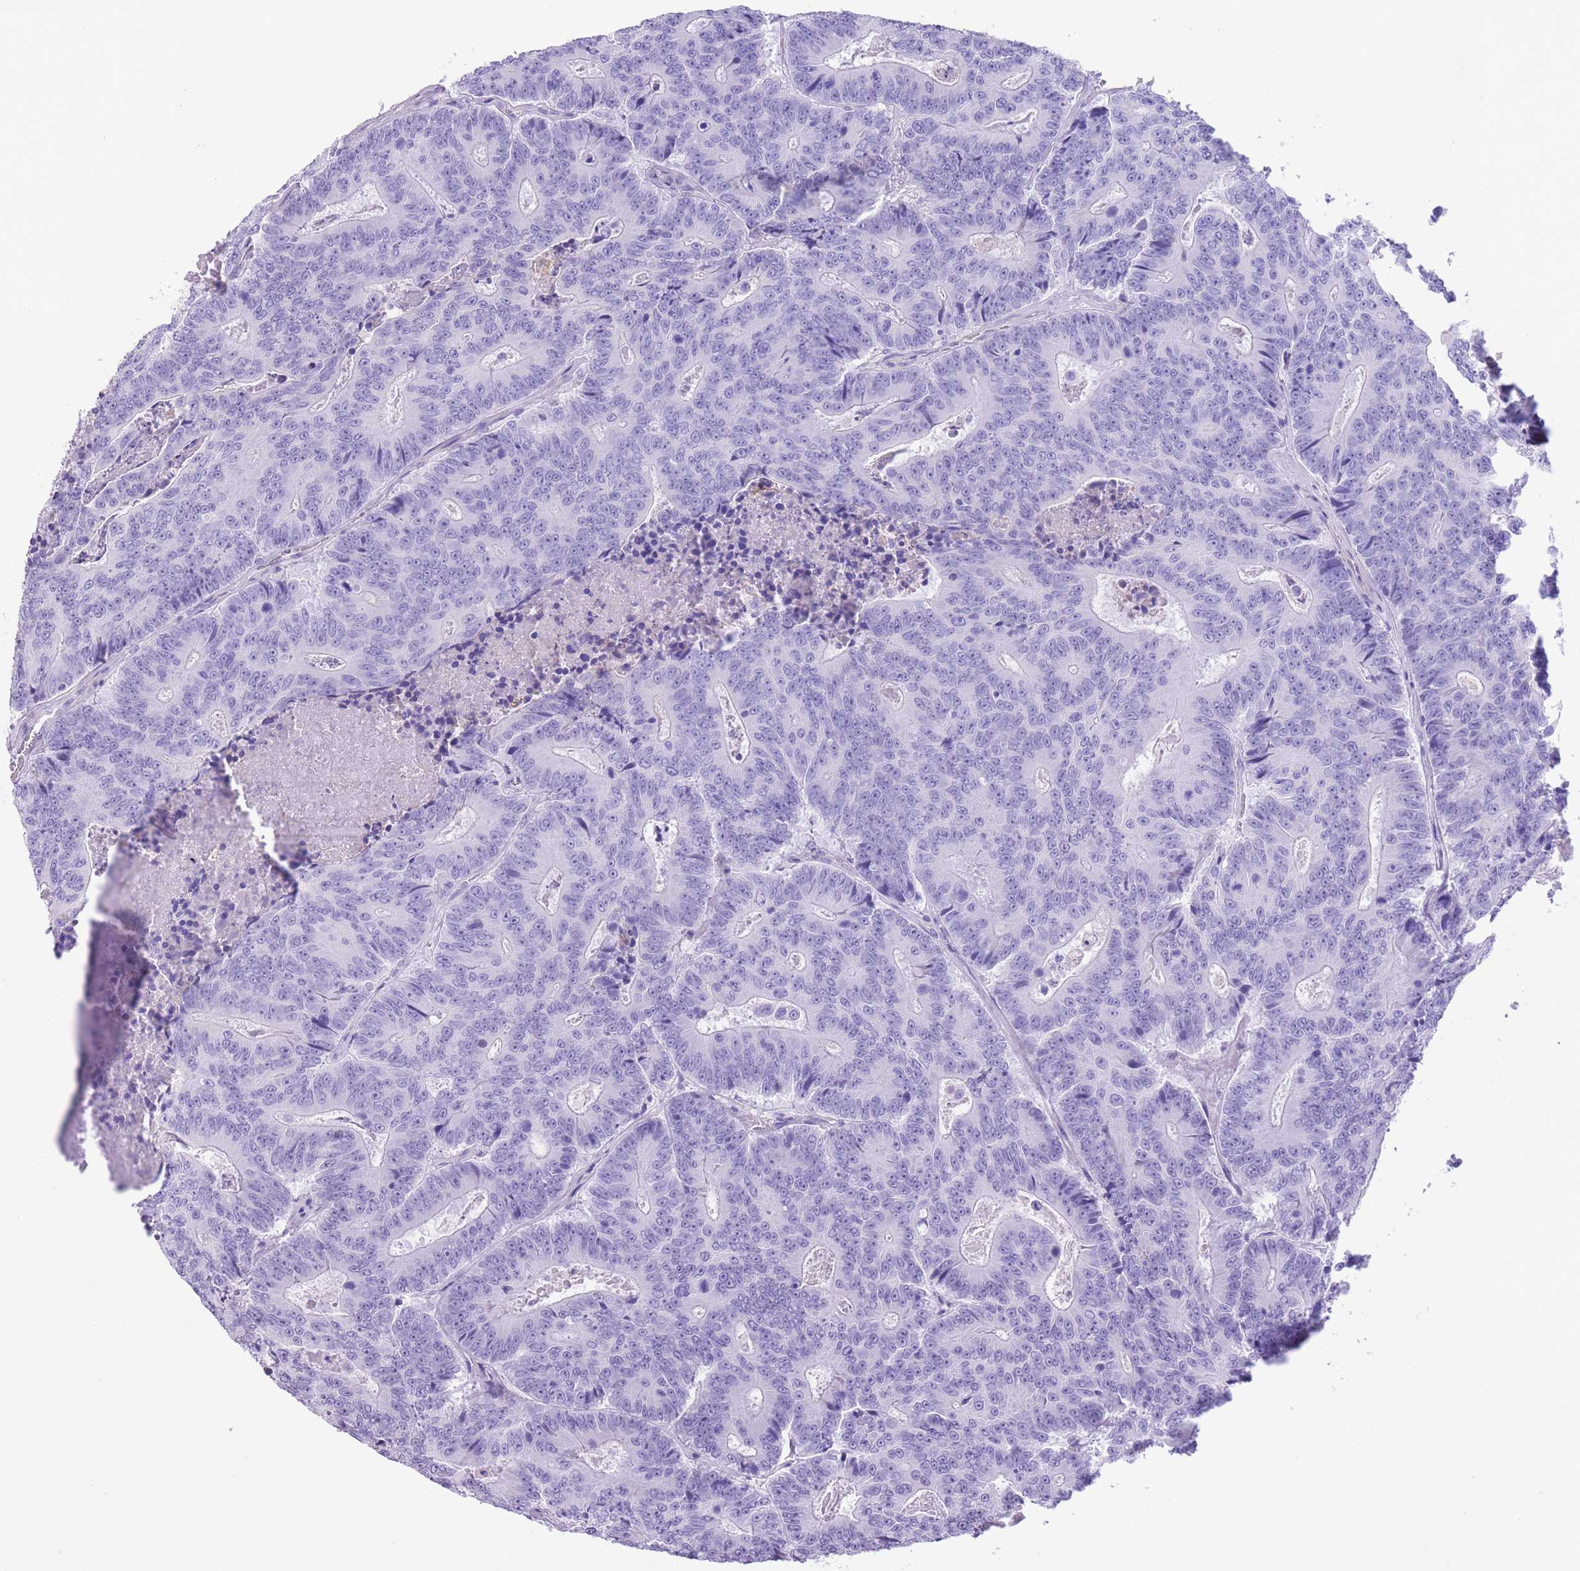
{"staining": {"intensity": "negative", "quantity": "none", "location": "none"}, "tissue": "colorectal cancer", "cell_type": "Tumor cells", "image_type": "cancer", "snomed": [{"axis": "morphology", "description": "Adenocarcinoma, NOS"}, {"axis": "topography", "description": "Colon"}], "caption": "Immunohistochemical staining of colorectal adenocarcinoma demonstrates no significant expression in tumor cells.", "gene": "RAI2", "patient": {"sex": "male", "age": 83}}